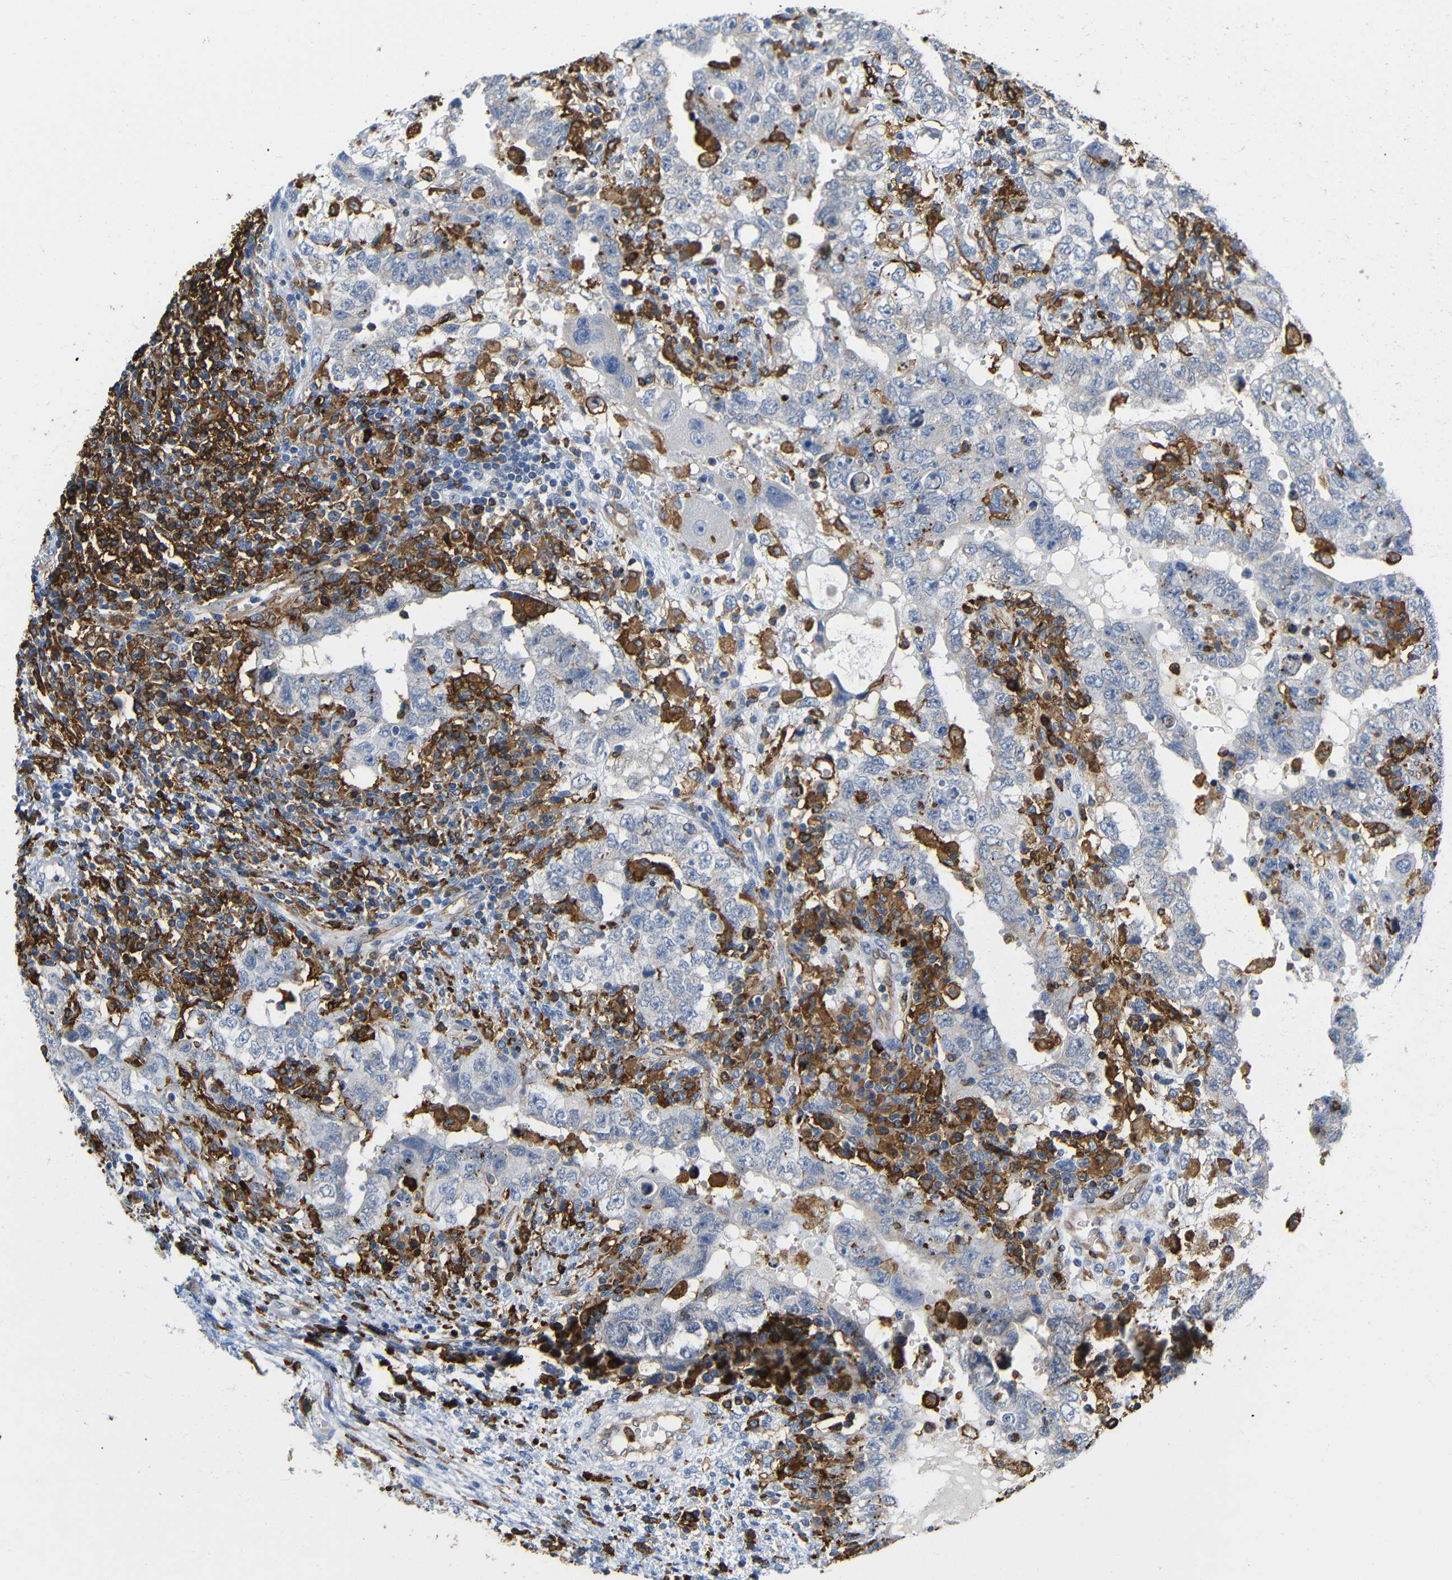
{"staining": {"intensity": "negative", "quantity": "none", "location": "none"}, "tissue": "testis cancer", "cell_type": "Tumor cells", "image_type": "cancer", "snomed": [{"axis": "morphology", "description": "Carcinoma, Embryonal, NOS"}, {"axis": "topography", "description": "Testis"}], "caption": "Tumor cells show no significant protein expression in testis cancer (embryonal carcinoma).", "gene": "HLA-DQB1", "patient": {"sex": "male", "age": 26}}